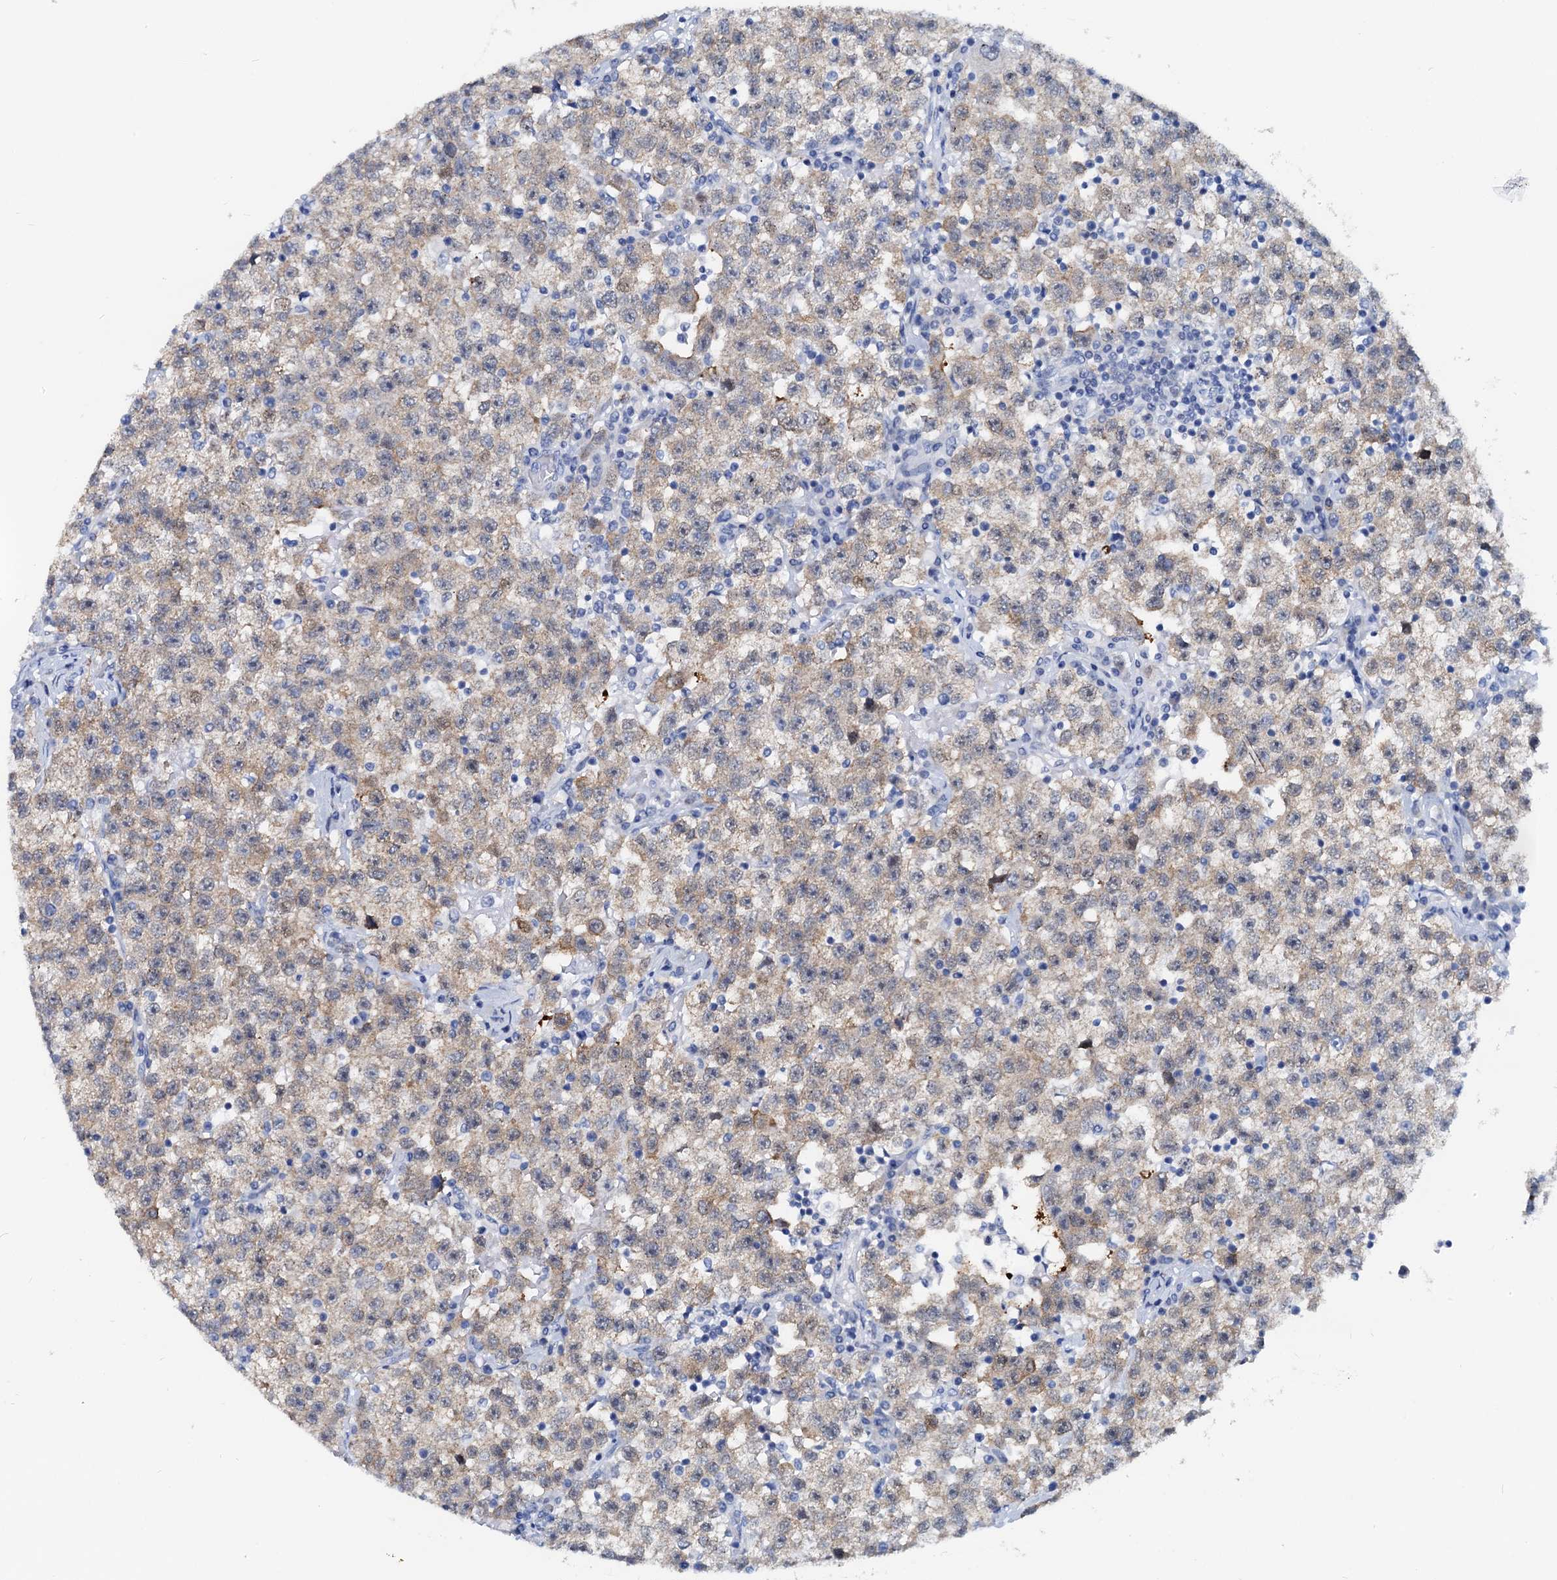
{"staining": {"intensity": "weak", "quantity": ">75%", "location": "cytoplasmic/membranous"}, "tissue": "testis cancer", "cell_type": "Tumor cells", "image_type": "cancer", "snomed": [{"axis": "morphology", "description": "Seminoma, NOS"}, {"axis": "topography", "description": "Testis"}], "caption": "About >75% of tumor cells in human testis seminoma show weak cytoplasmic/membranous protein expression as visualized by brown immunohistochemical staining.", "gene": "PTGES3", "patient": {"sex": "male", "age": 22}}